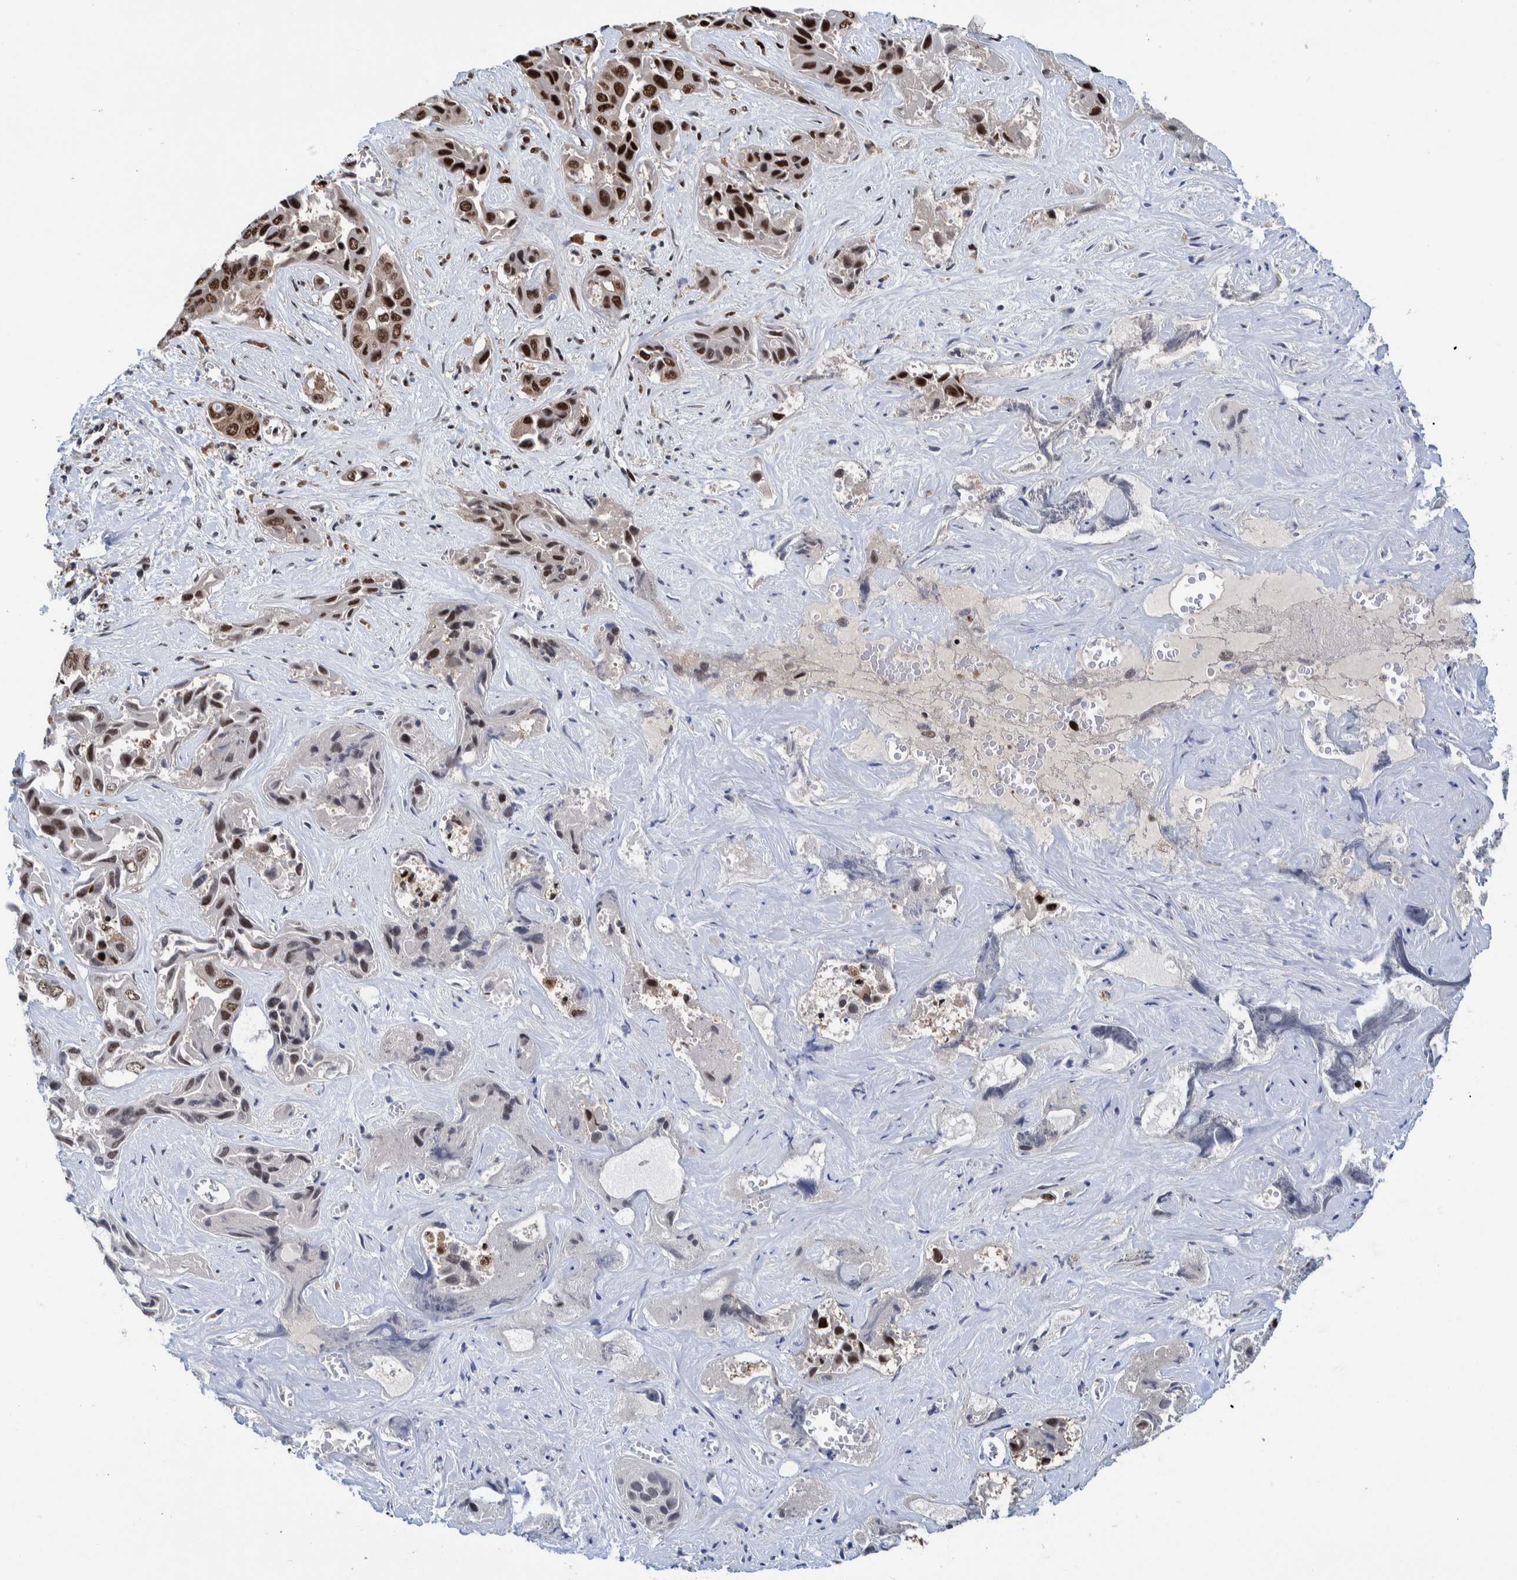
{"staining": {"intensity": "strong", "quantity": ">75%", "location": "nuclear"}, "tissue": "liver cancer", "cell_type": "Tumor cells", "image_type": "cancer", "snomed": [{"axis": "morphology", "description": "Cholangiocarcinoma"}, {"axis": "topography", "description": "Liver"}], "caption": "Liver cancer (cholangiocarcinoma) stained with a protein marker reveals strong staining in tumor cells.", "gene": "EFTUD2", "patient": {"sex": "female", "age": 52}}